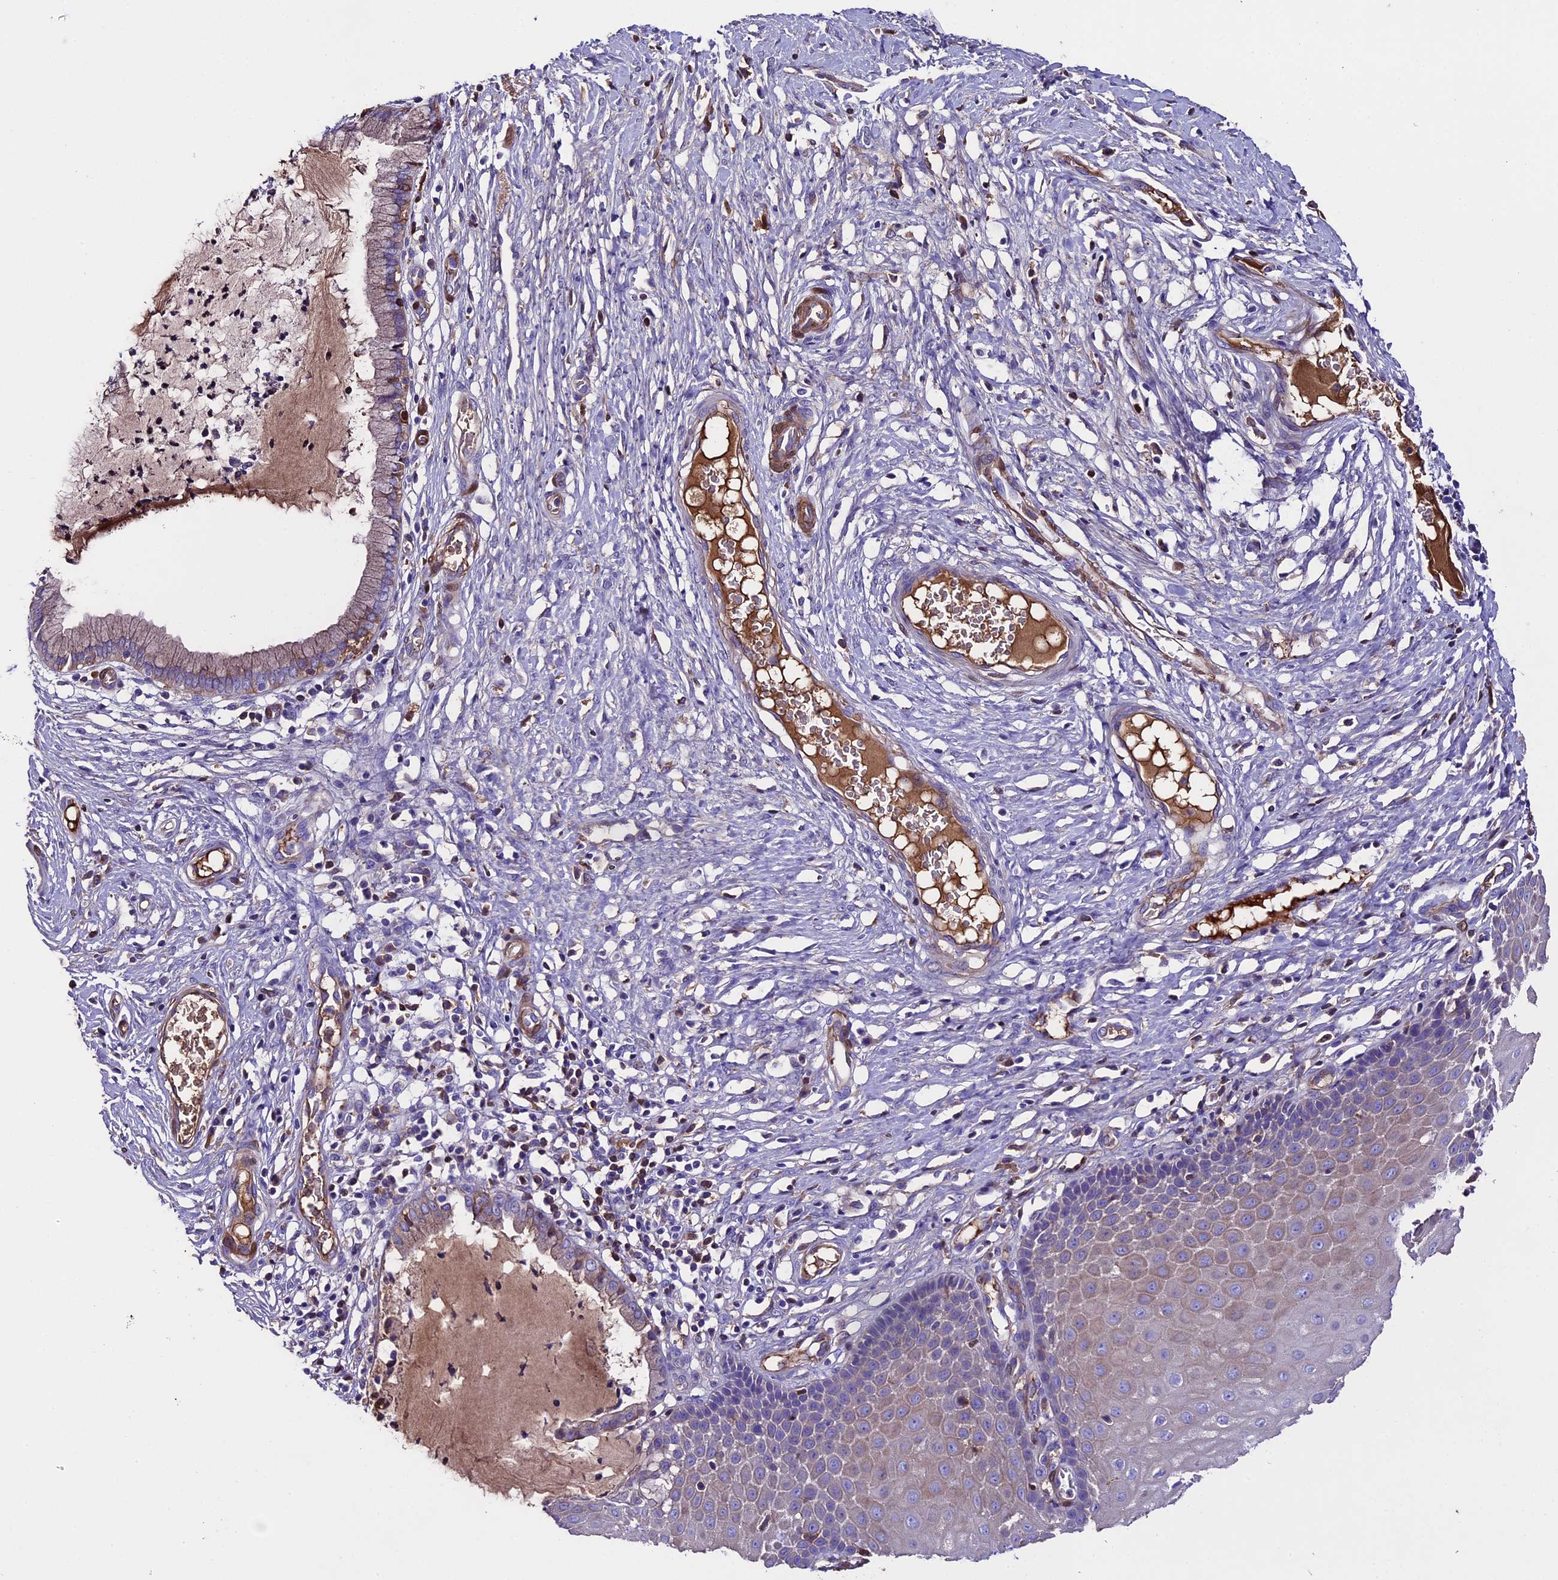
{"staining": {"intensity": "weak", "quantity": "<25%", "location": "cytoplasmic/membranous"}, "tissue": "cervix", "cell_type": "Glandular cells", "image_type": "normal", "snomed": [{"axis": "morphology", "description": "Normal tissue, NOS"}, {"axis": "topography", "description": "Cervix"}], "caption": "Immunohistochemistry photomicrograph of benign cervix: cervix stained with DAB displays no significant protein staining in glandular cells.", "gene": "TCP11L2", "patient": {"sex": "female", "age": 55}}